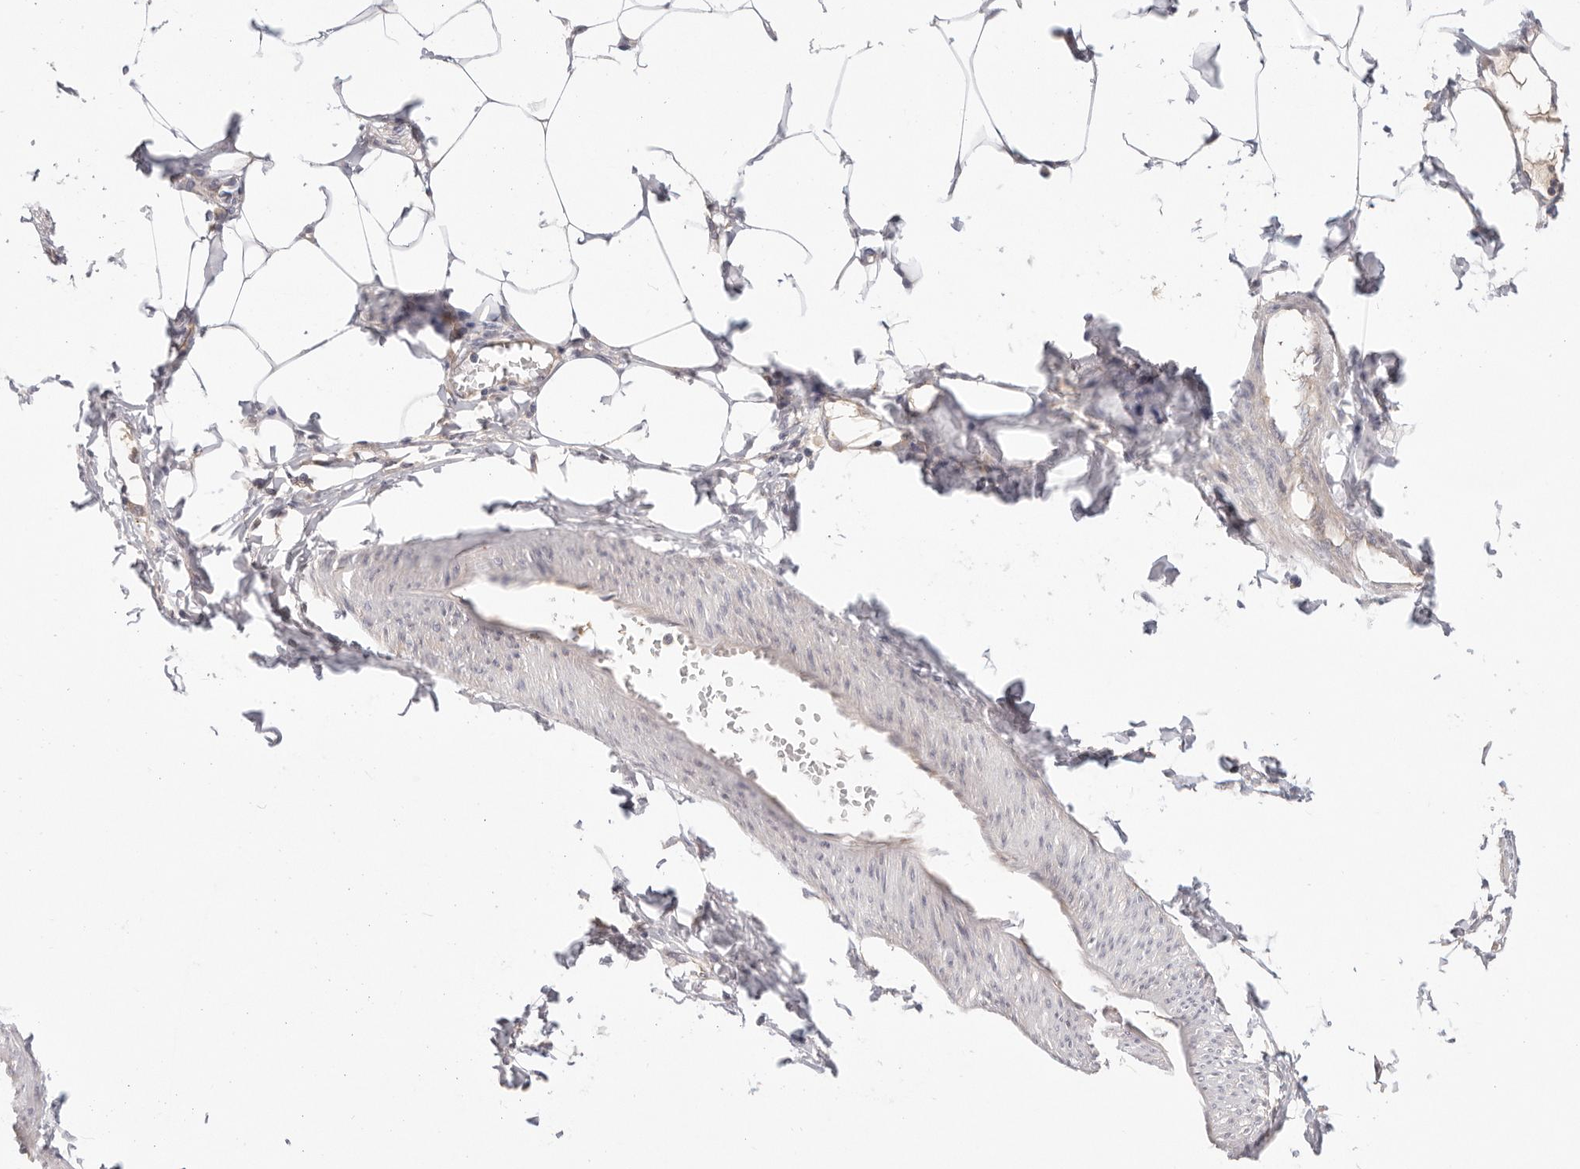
{"staining": {"intensity": "weak", "quantity": "<25%", "location": "cytoplasmic/membranous"}, "tissue": "smooth muscle", "cell_type": "Smooth muscle cells", "image_type": "normal", "snomed": [{"axis": "morphology", "description": "Normal tissue, NOS"}, {"axis": "morphology", "description": "Adenocarcinoma, NOS"}, {"axis": "topography", "description": "Smooth muscle"}, {"axis": "topography", "description": "Colon"}], "caption": "The immunohistochemistry (IHC) micrograph has no significant positivity in smooth muscle cells of smooth muscle. (Stains: DAB immunohistochemistry (IHC) with hematoxylin counter stain, Microscopy: brightfield microscopy at high magnification).", "gene": "KCMF1", "patient": {"sex": "male", "age": 14}}